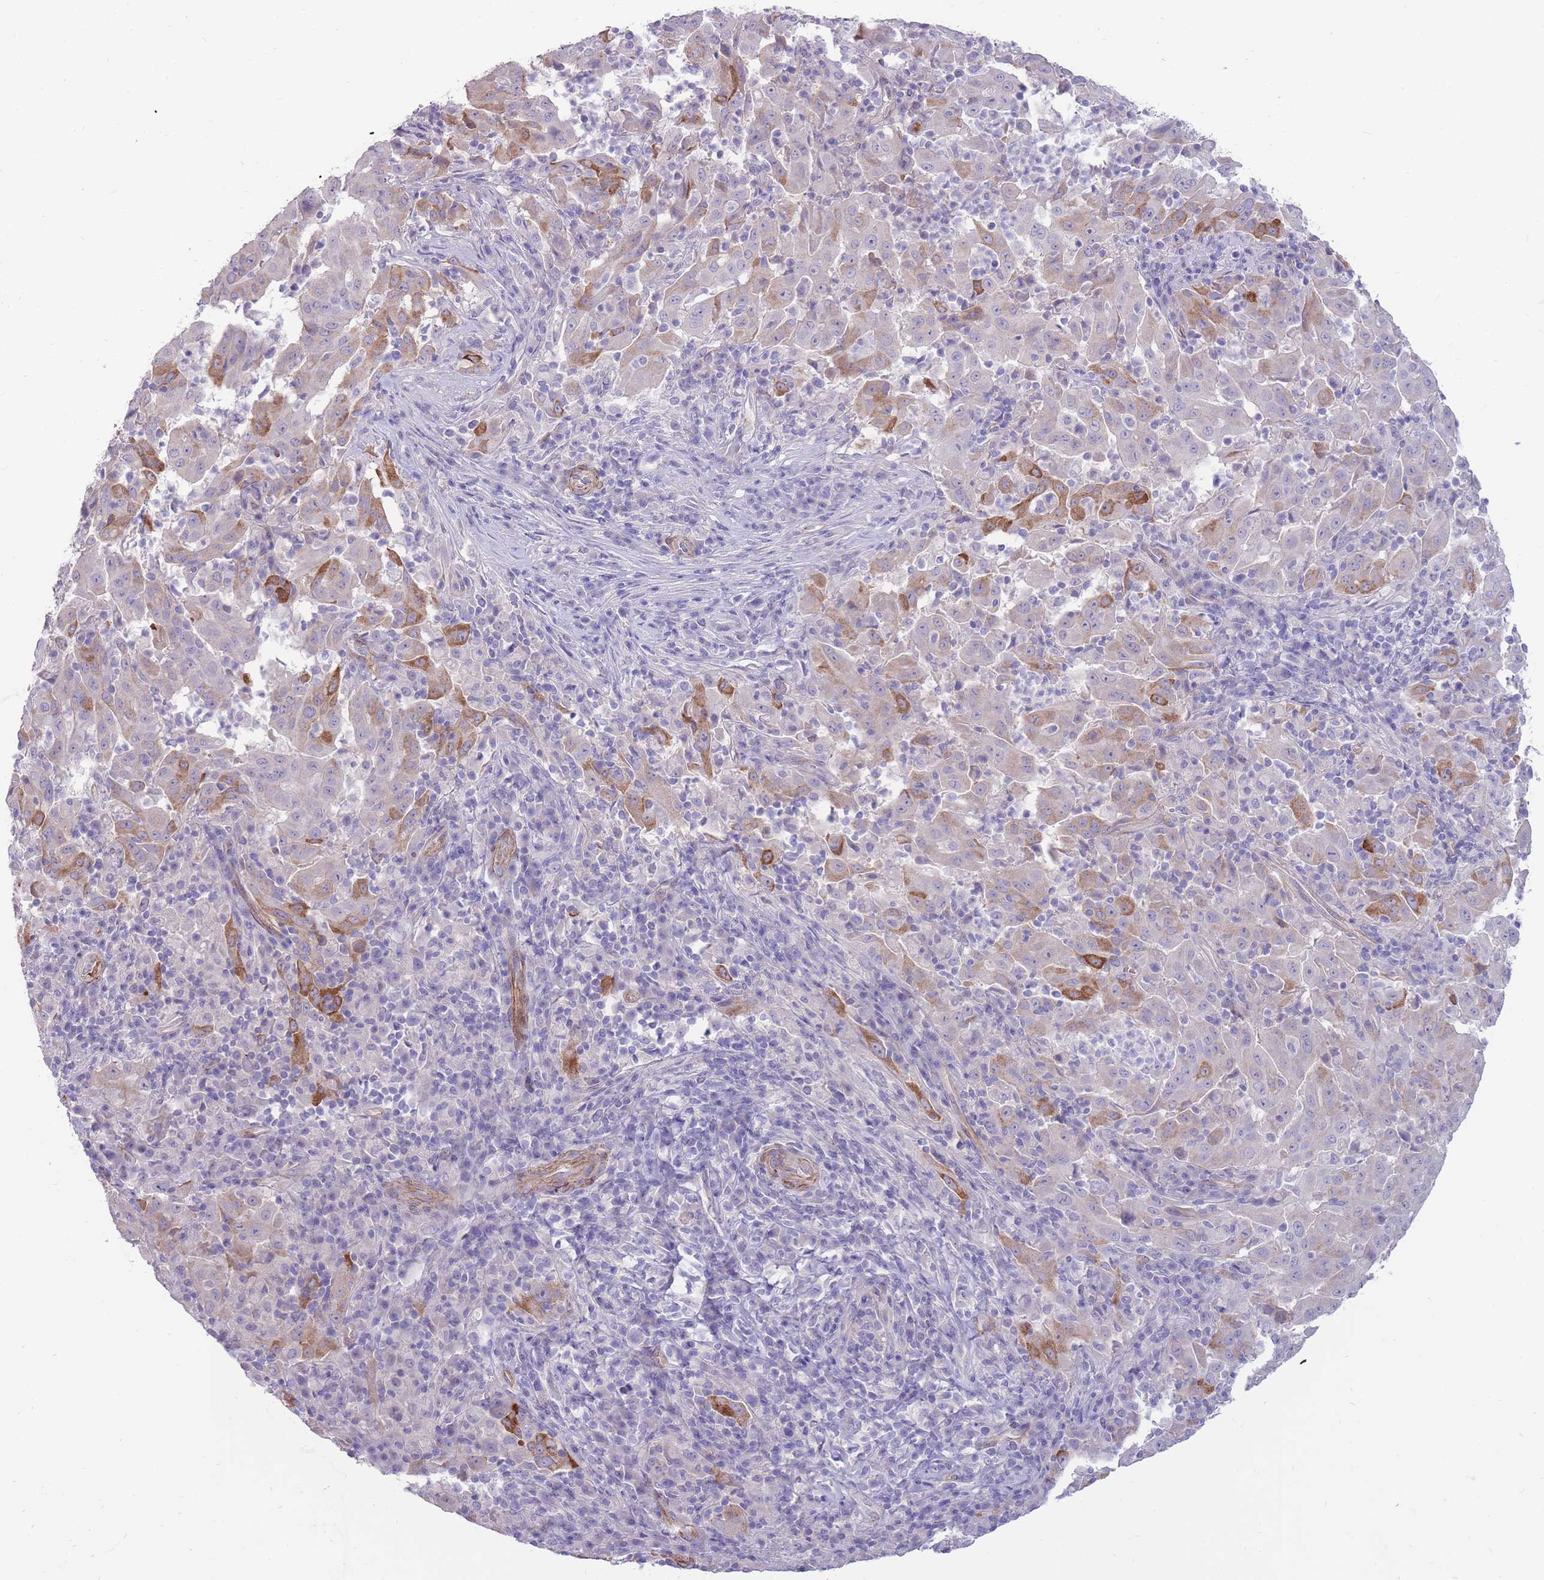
{"staining": {"intensity": "moderate", "quantity": "<25%", "location": "cytoplasmic/membranous"}, "tissue": "pancreatic cancer", "cell_type": "Tumor cells", "image_type": "cancer", "snomed": [{"axis": "morphology", "description": "Adenocarcinoma, NOS"}, {"axis": "topography", "description": "Pancreas"}], "caption": "Human pancreatic adenocarcinoma stained for a protein (brown) displays moderate cytoplasmic/membranous positive staining in approximately <25% of tumor cells.", "gene": "RGS11", "patient": {"sex": "male", "age": 63}}